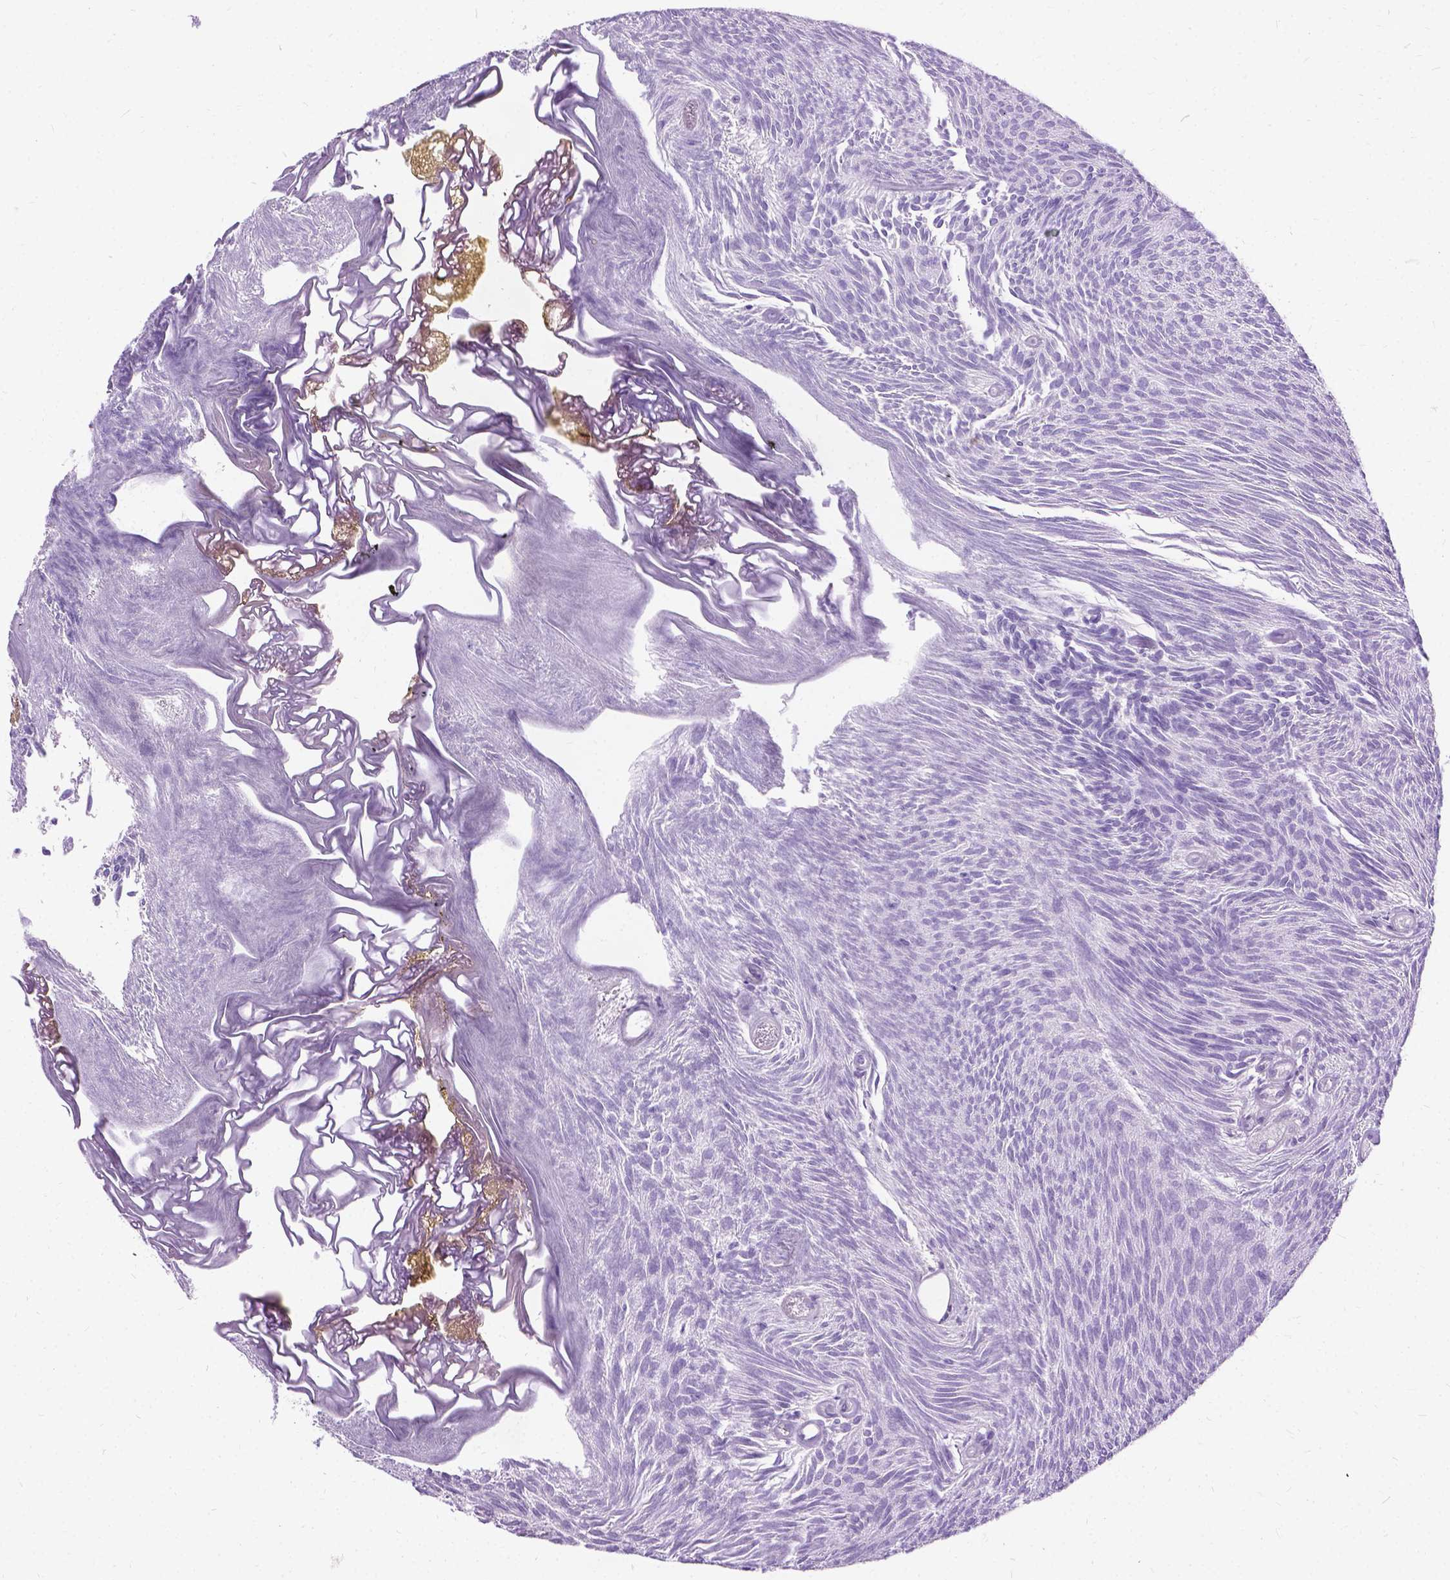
{"staining": {"intensity": "negative", "quantity": "none", "location": "none"}, "tissue": "urothelial cancer", "cell_type": "Tumor cells", "image_type": "cancer", "snomed": [{"axis": "morphology", "description": "Urothelial carcinoma, Low grade"}, {"axis": "topography", "description": "Urinary bladder"}], "caption": "Immunohistochemical staining of human urothelial cancer shows no significant staining in tumor cells.", "gene": "PROB1", "patient": {"sex": "male", "age": 77}}